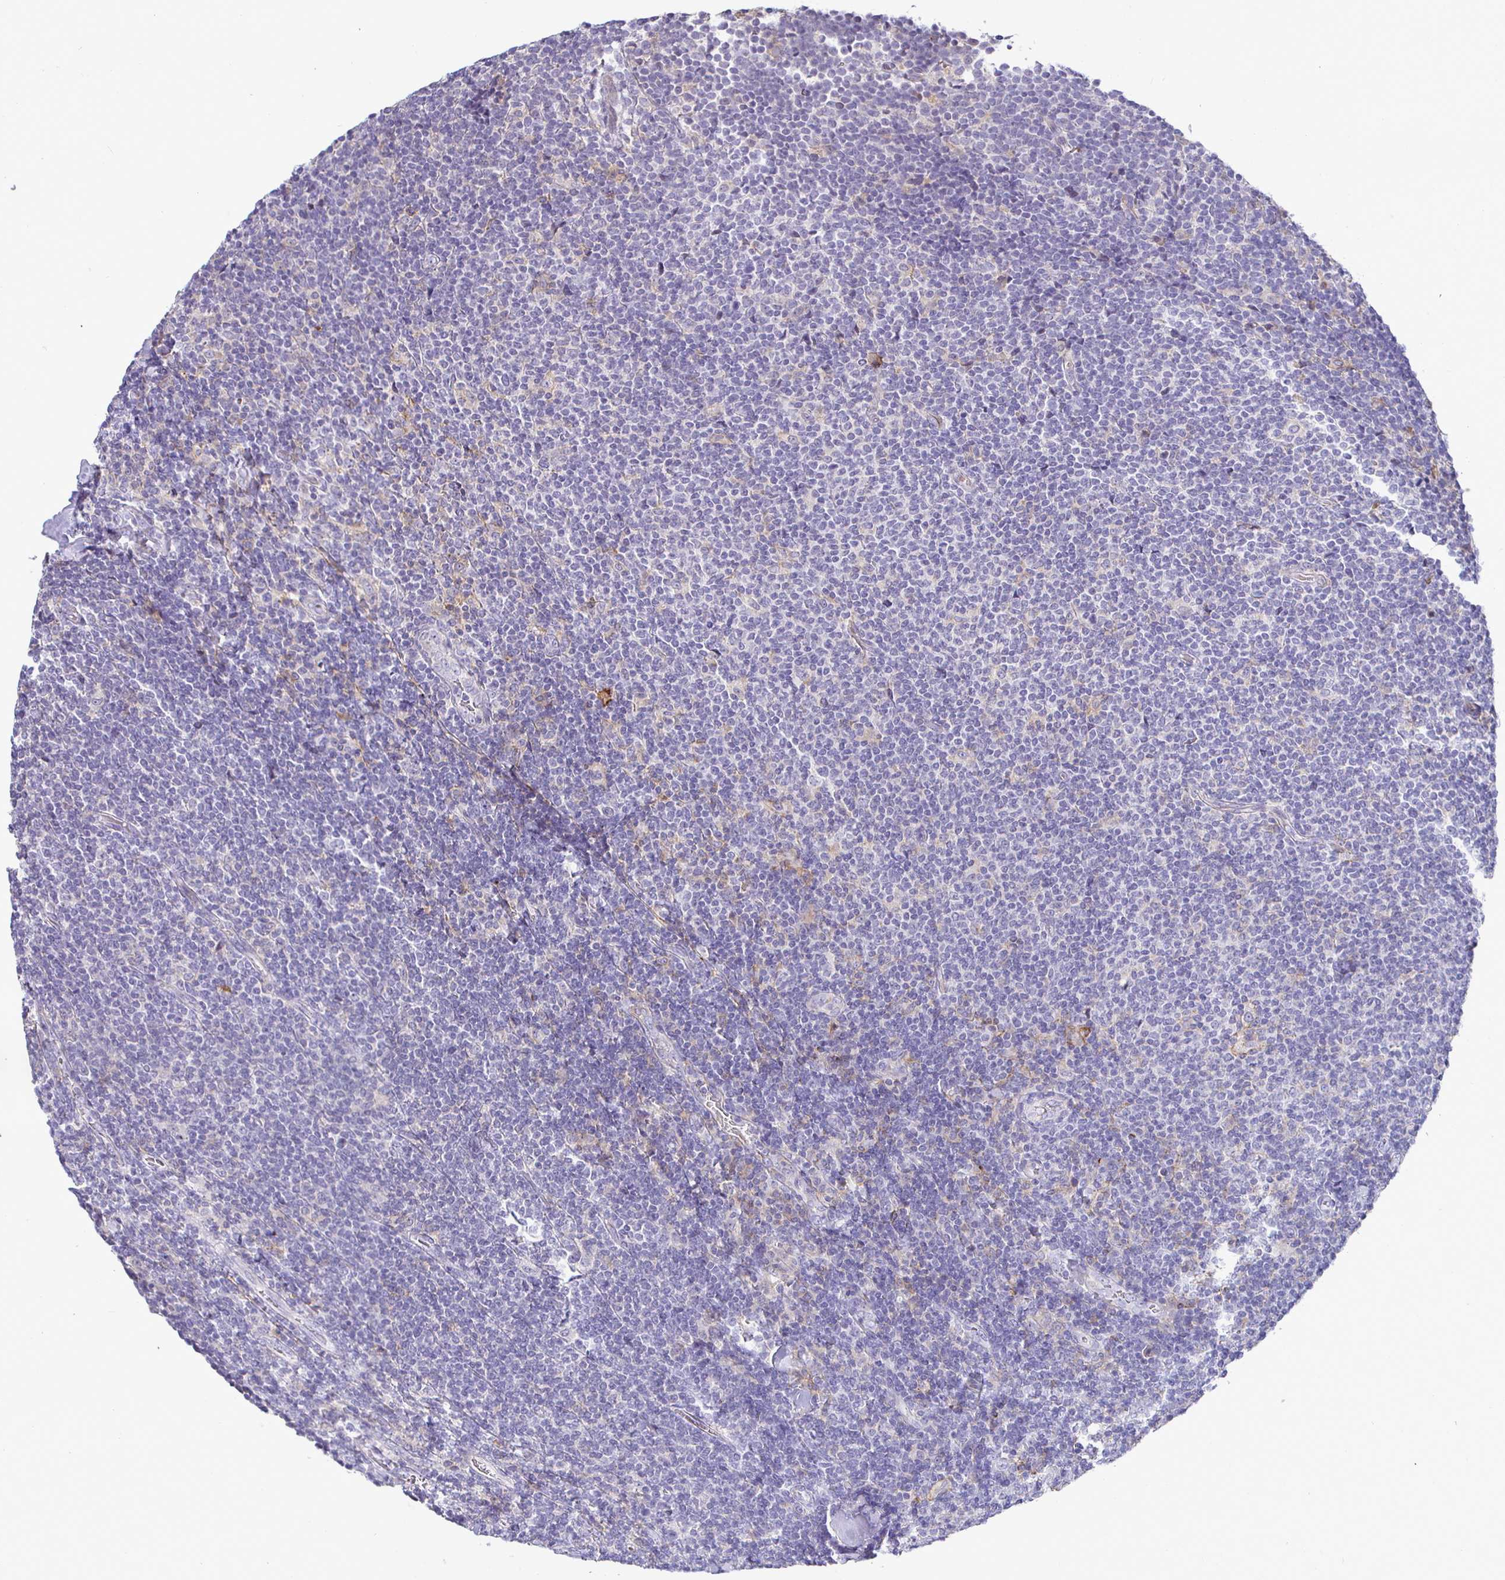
{"staining": {"intensity": "negative", "quantity": "none", "location": "none"}, "tissue": "lymphoma", "cell_type": "Tumor cells", "image_type": "cancer", "snomed": [{"axis": "morphology", "description": "Malignant lymphoma, non-Hodgkin's type, Low grade"}, {"axis": "topography", "description": "Lymph node"}], "caption": "A micrograph of human lymphoma is negative for staining in tumor cells.", "gene": "SIRPA", "patient": {"sex": "male", "age": 52}}